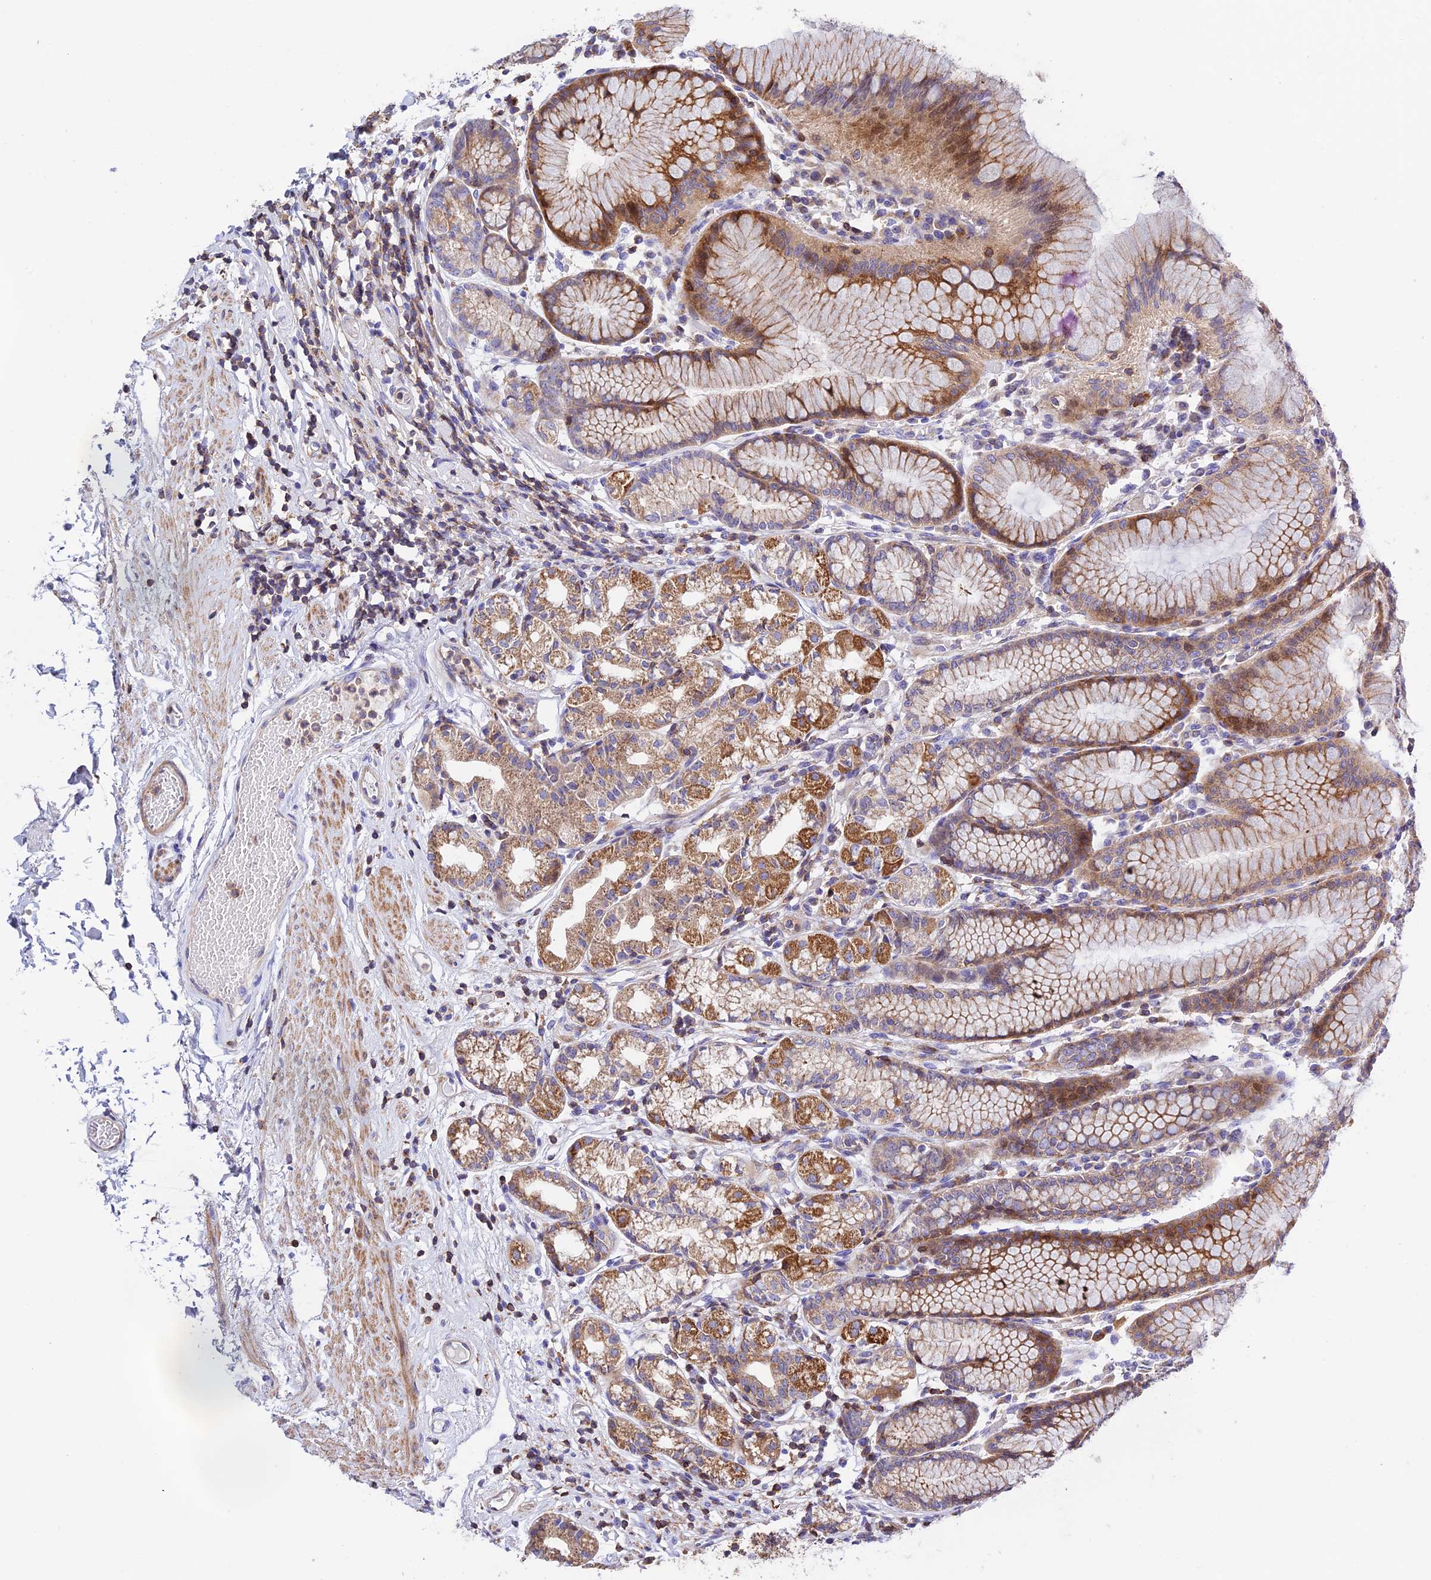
{"staining": {"intensity": "moderate", "quantity": "25%-75%", "location": "cytoplasmic/membranous"}, "tissue": "stomach", "cell_type": "Glandular cells", "image_type": "normal", "snomed": [{"axis": "morphology", "description": "Normal tissue, NOS"}, {"axis": "topography", "description": "Stomach"}], "caption": "An IHC photomicrograph of benign tissue is shown. Protein staining in brown labels moderate cytoplasmic/membranous positivity in stomach within glandular cells. (DAB IHC, brown staining for protein, blue staining for nuclei).", "gene": "PRIM1", "patient": {"sex": "female", "age": 57}}